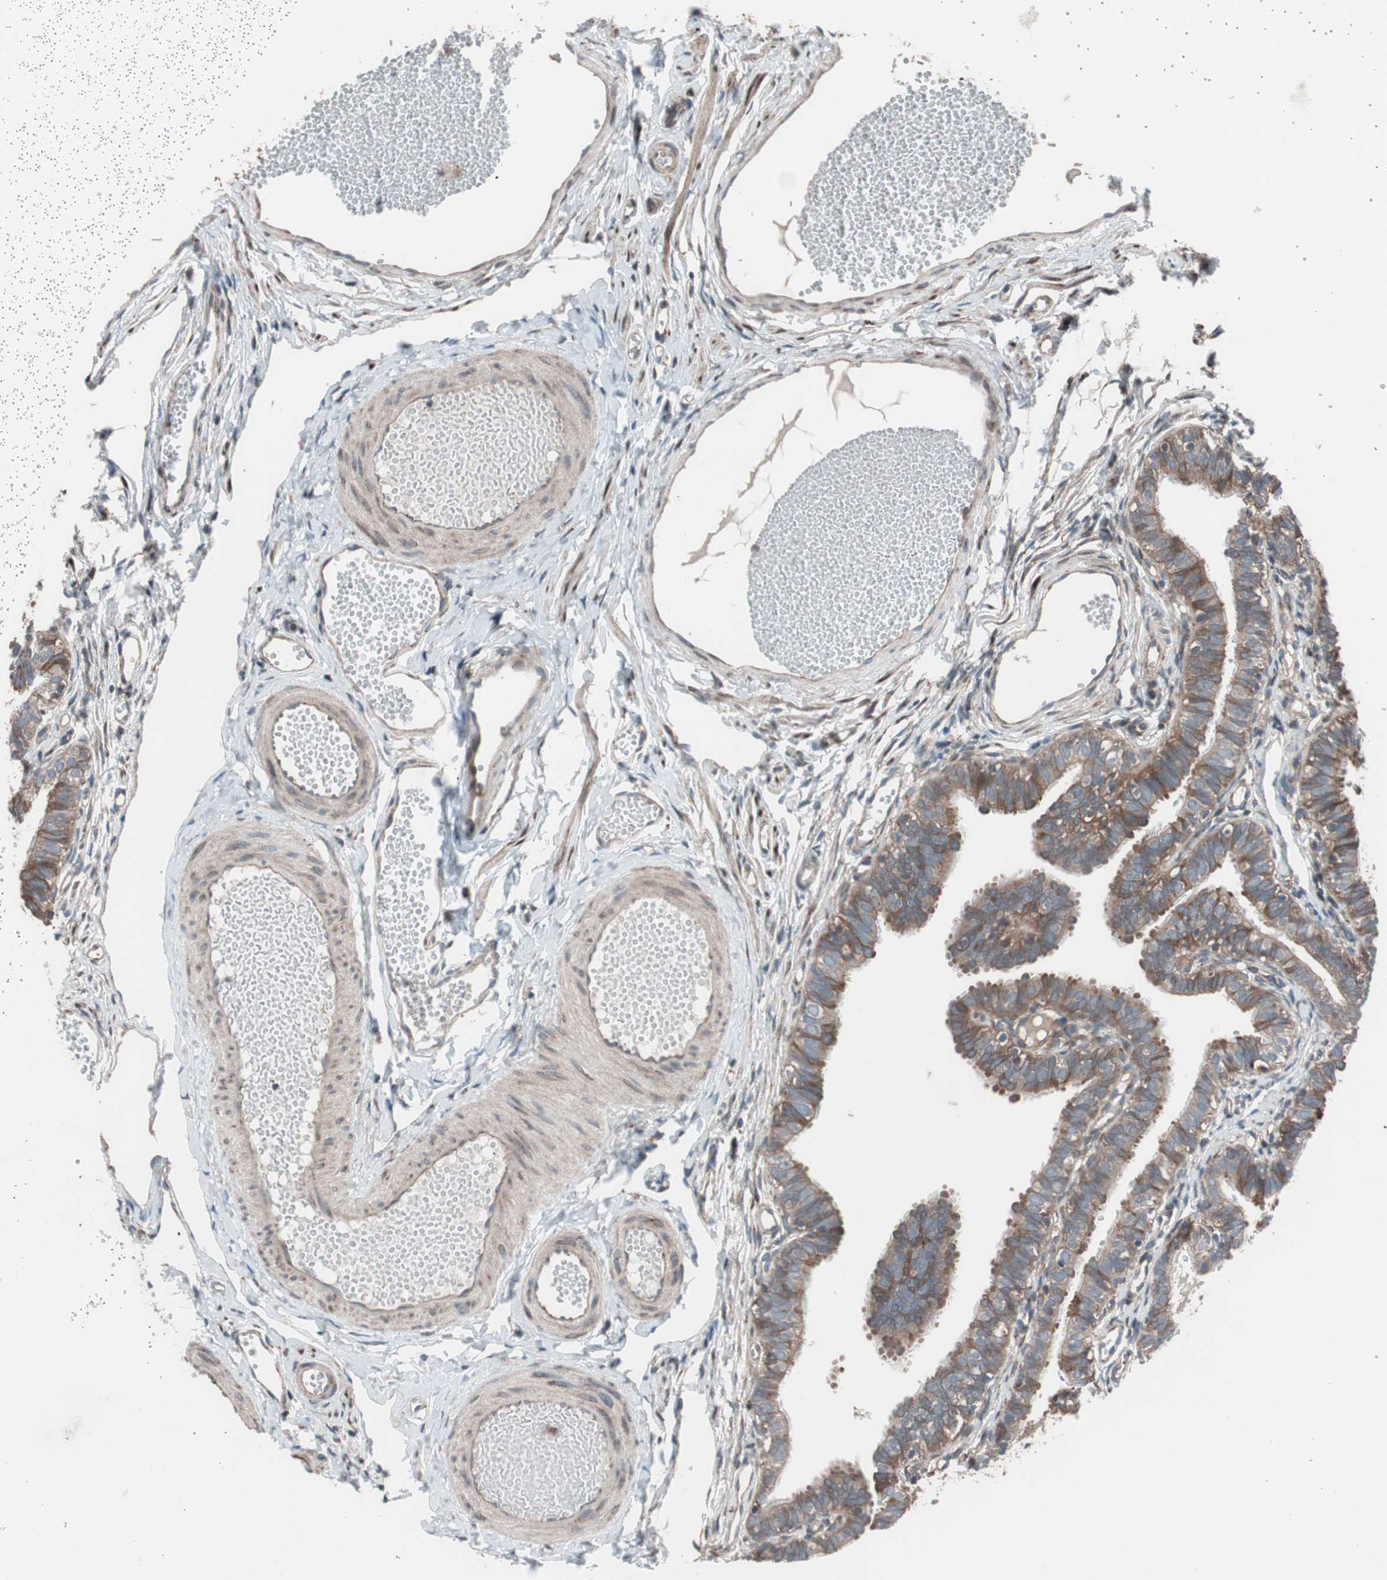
{"staining": {"intensity": "moderate", "quantity": ">75%", "location": "cytoplasmic/membranous"}, "tissue": "fallopian tube", "cell_type": "Glandular cells", "image_type": "normal", "snomed": [{"axis": "morphology", "description": "Normal tissue, NOS"}, {"axis": "topography", "description": "Fallopian tube"}, {"axis": "topography", "description": "Placenta"}], "caption": "Protein analysis of unremarkable fallopian tube shows moderate cytoplasmic/membranous staining in about >75% of glandular cells.", "gene": "SEC31A", "patient": {"sex": "female", "age": 34}}